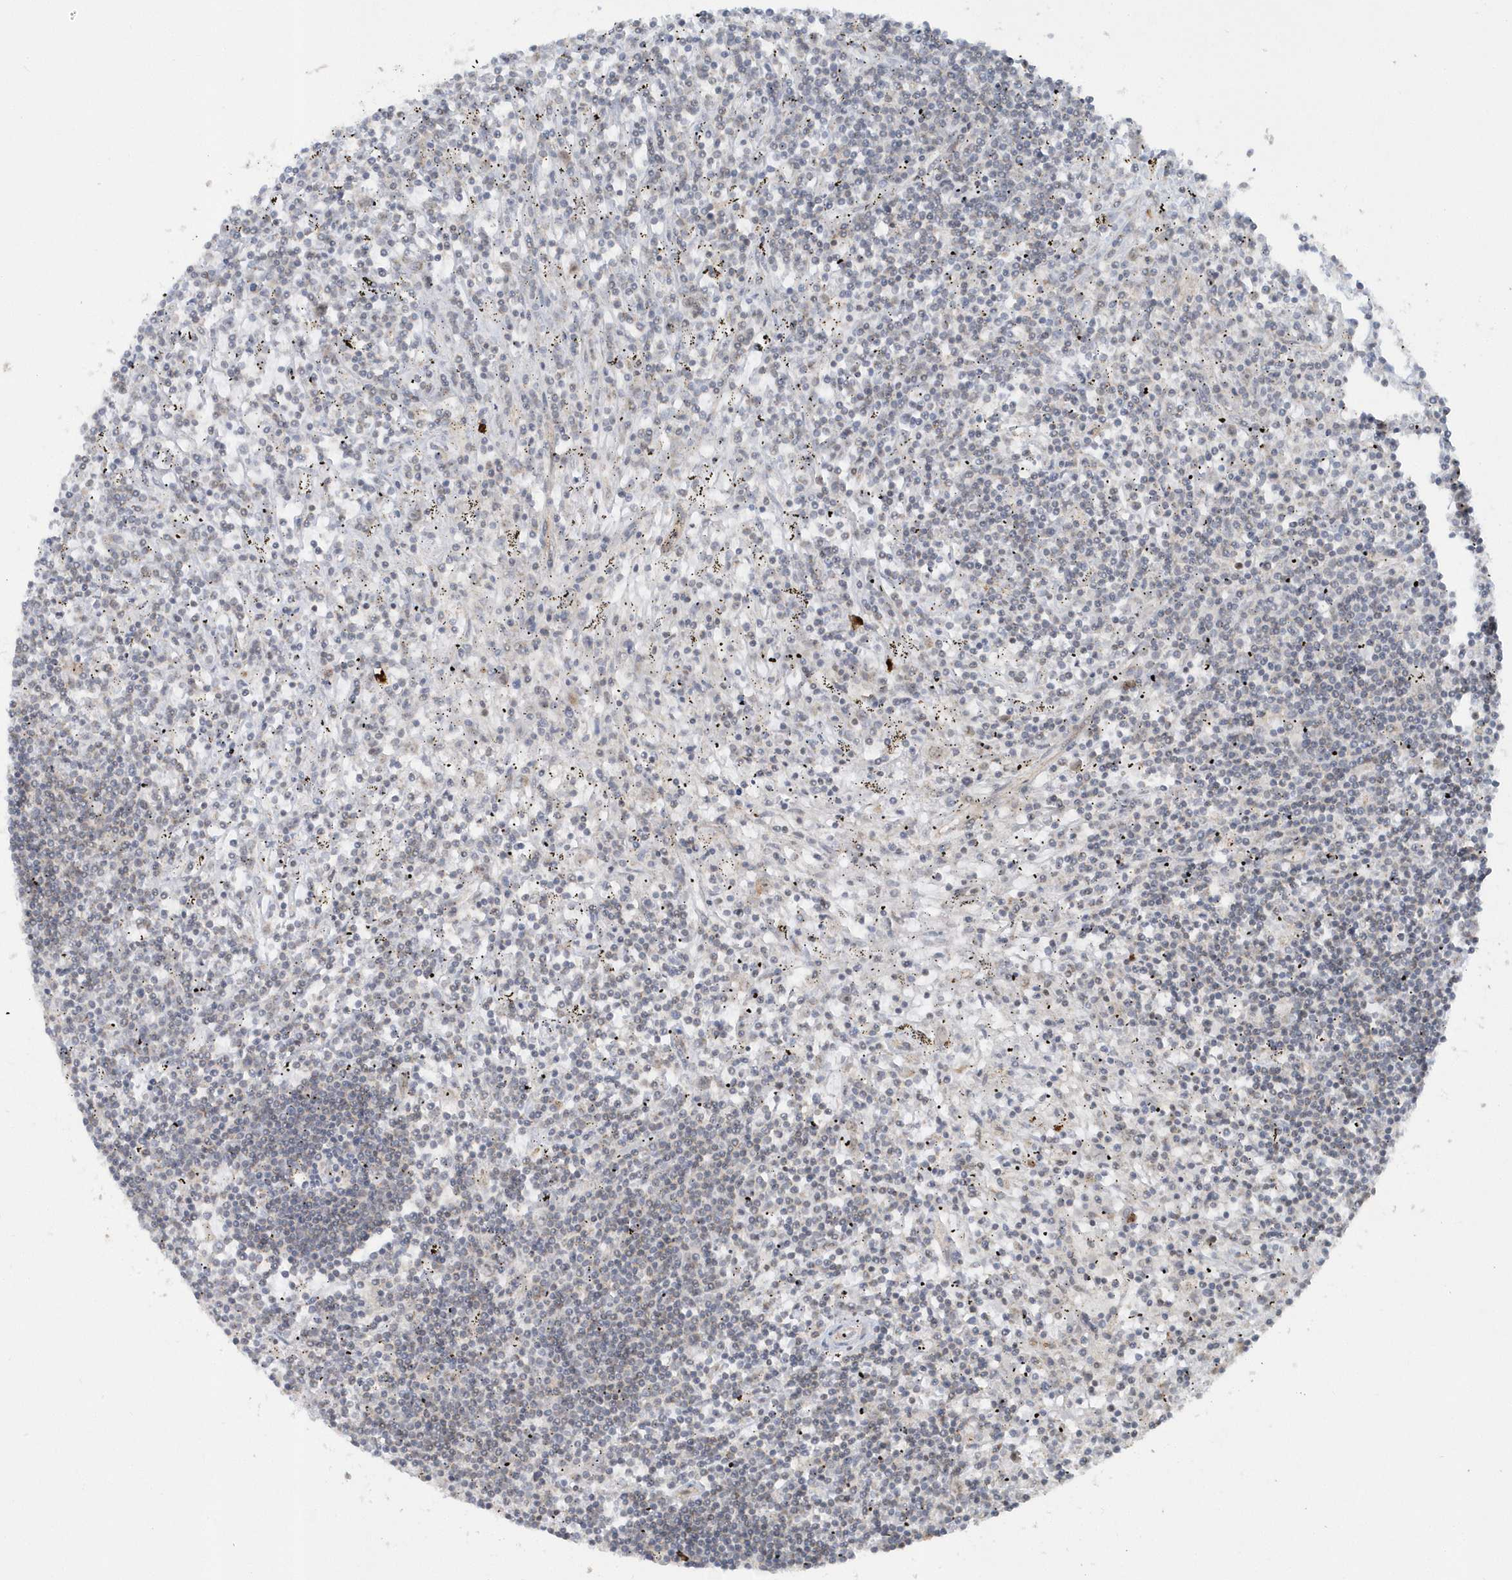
{"staining": {"intensity": "weak", "quantity": "<25%", "location": "cytoplasmic/membranous"}, "tissue": "lymphoma", "cell_type": "Tumor cells", "image_type": "cancer", "snomed": [{"axis": "morphology", "description": "Malignant lymphoma, non-Hodgkin's type, Low grade"}, {"axis": "topography", "description": "Spleen"}], "caption": "Immunohistochemistry (IHC) histopathology image of neoplastic tissue: human malignant lymphoma, non-Hodgkin's type (low-grade) stained with DAB (3,3'-diaminobenzidine) demonstrates no significant protein positivity in tumor cells.", "gene": "STIM2", "patient": {"sex": "male", "age": 76}}